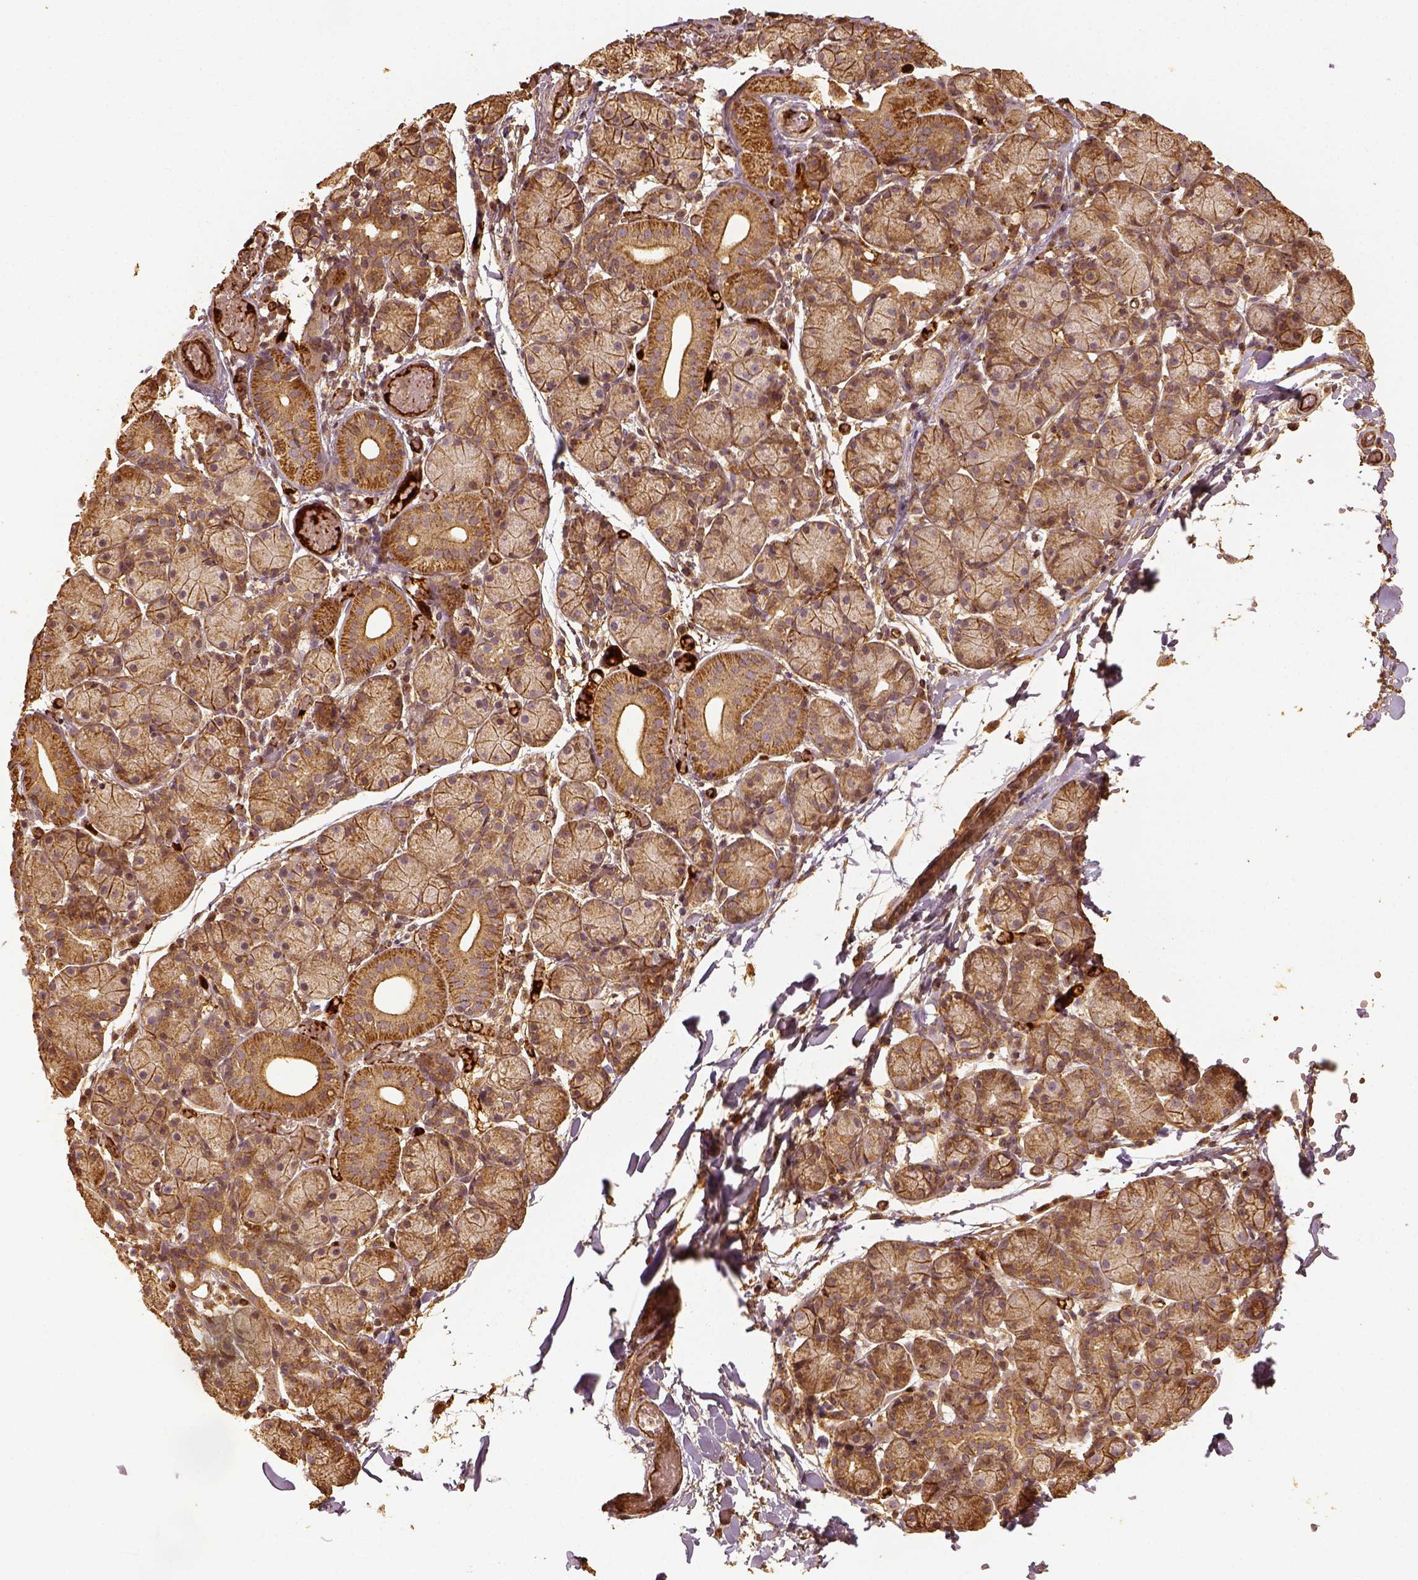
{"staining": {"intensity": "moderate", "quantity": ">75%", "location": "cytoplasmic/membranous"}, "tissue": "salivary gland", "cell_type": "Glandular cells", "image_type": "normal", "snomed": [{"axis": "morphology", "description": "Normal tissue, NOS"}, {"axis": "topography", "description": "Salivary gland"}], "caption": "Protein analysis of unremarkable salivary gland demonstrates moderate cytoplasmic/membranous positivity in about >75% of glandular cells. (DAB (3,3'-diaminobenzidine) = brown stain, brightfield microscopy at high magnification).", "gene": "VEGFA", "patient": {"sex": "female", "age": 24}}